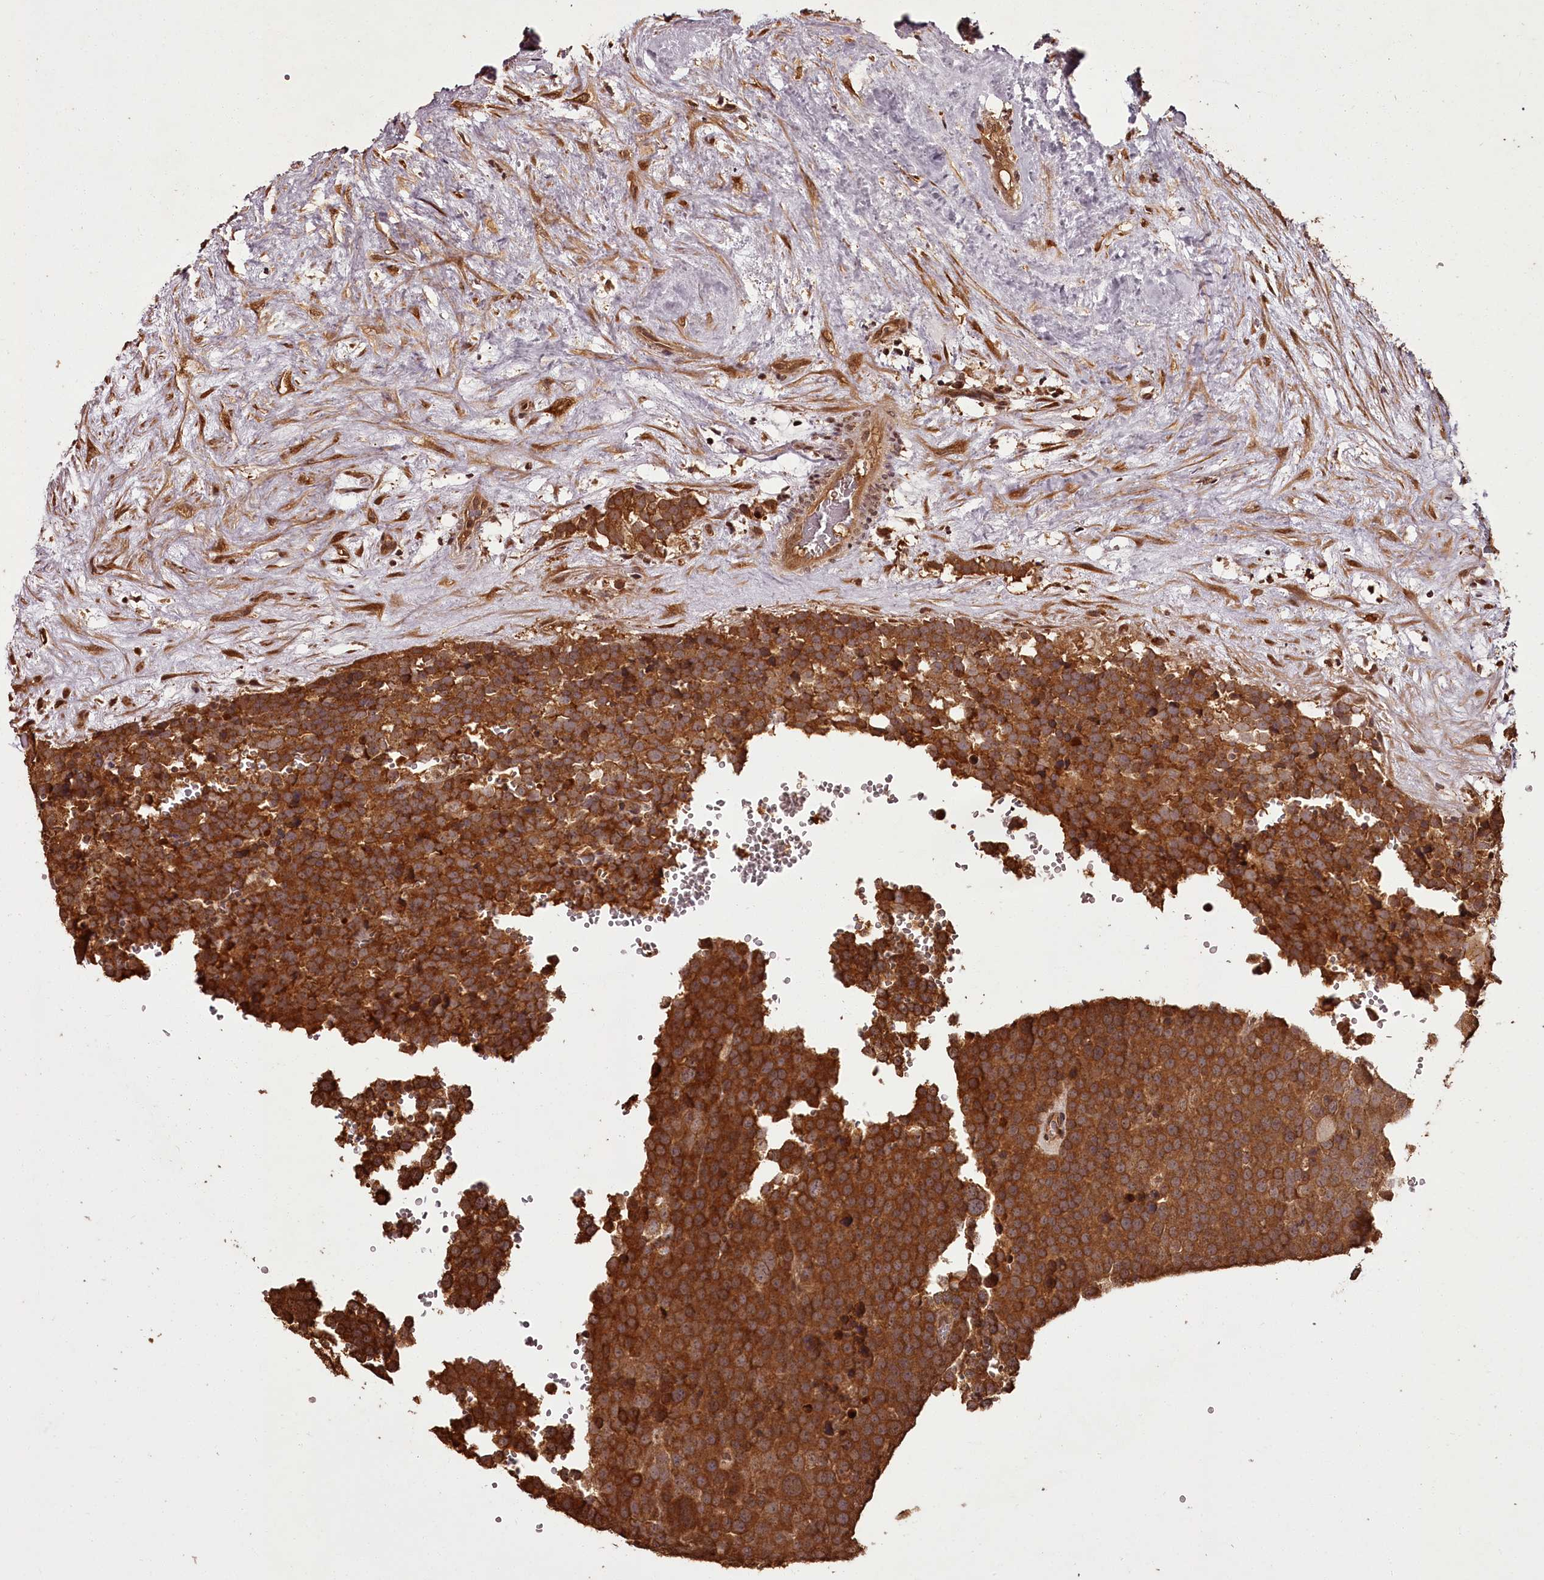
{"staining": {"intensity": "strong", "quantity": ">75%", "location": "cytoplasmic/membranous"}, "tissue": "testis cancer", "cell_type": "Tumor cells", "image_type": "cancer", "snomed": [{"axis": "morphology", "description": "Seminoma, NOS"}, {"axis": "topography", "description": "Testis"}], "caption": "Immunohistochemistry staining of seminoma (testis), which exhibits high levels of strong cytoplasmic/membranous expression in about >75% of tumor cells indicating strong cytoplasmic/membranous protein positivity. The staining was performed using DAB (brown) for protein detection and nuclei were counterstained in hematoxylin (blue).", "gene": "NPRL2", "patient": {"sex": "male", "age": 71}}